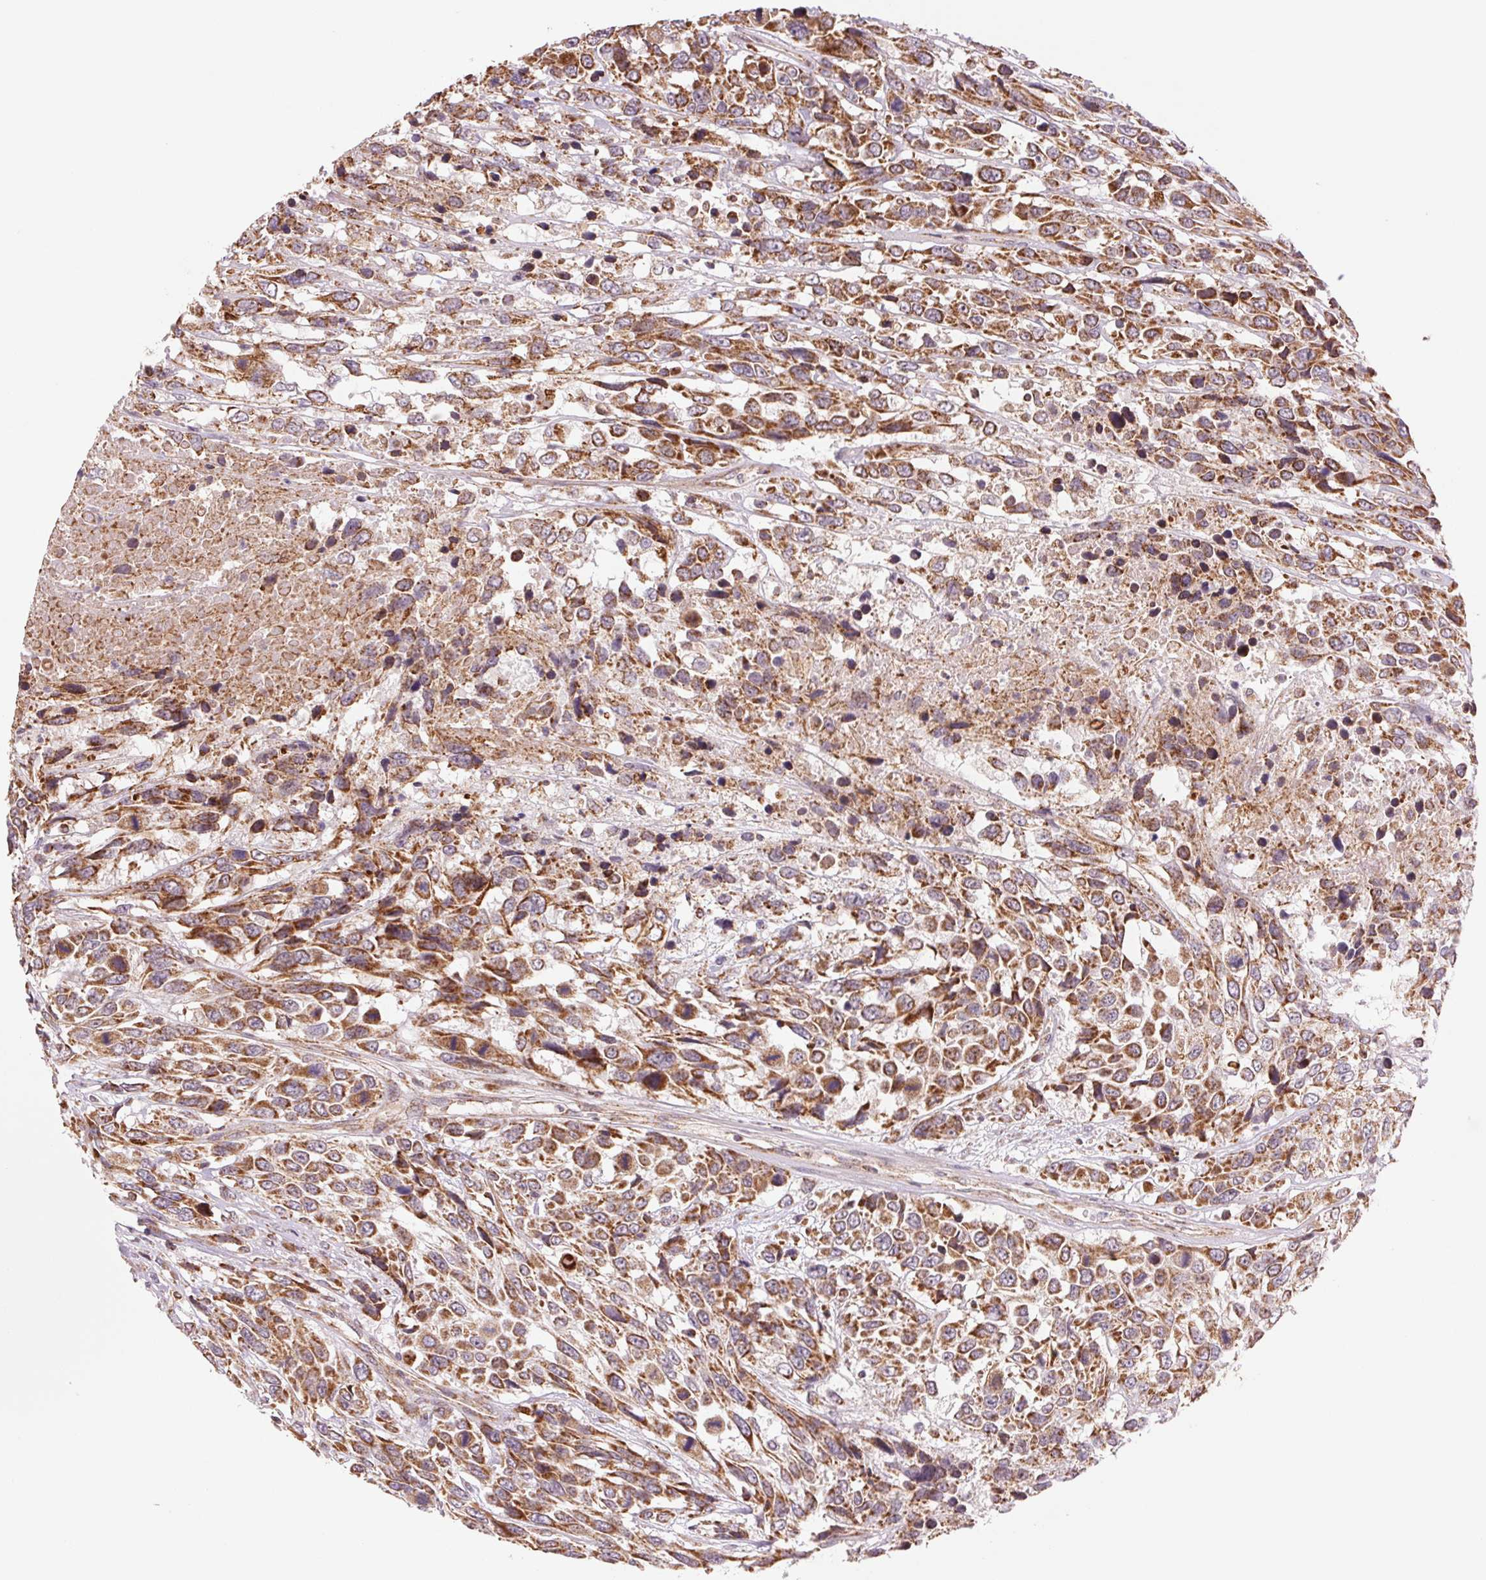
{"staining": {"intensity": "strong", "quantity": "25%-75%", "location": "cytoplasmic/membranous"}, "tissue": "urothelial cancer", "cell_type": "Tumor cells", "image_type": "cancer", "snomed": [{"axis": "morphology", "description": "Urothelial carcinoma, High grade"}, {"axis": "topography", "description": "Urinary bladder"}], "caption": "A micrograph of human urothelial cancer stained for a protein reveals strong cytoplasmic/membranous brown staining in tumor cells. (Stains: DAB in brown, nuclei in blue, Microscopy: brightfield microscopy at high magnification).", "gene": "MATCAP1", "patient": {"sex": "female", "age": 70}}